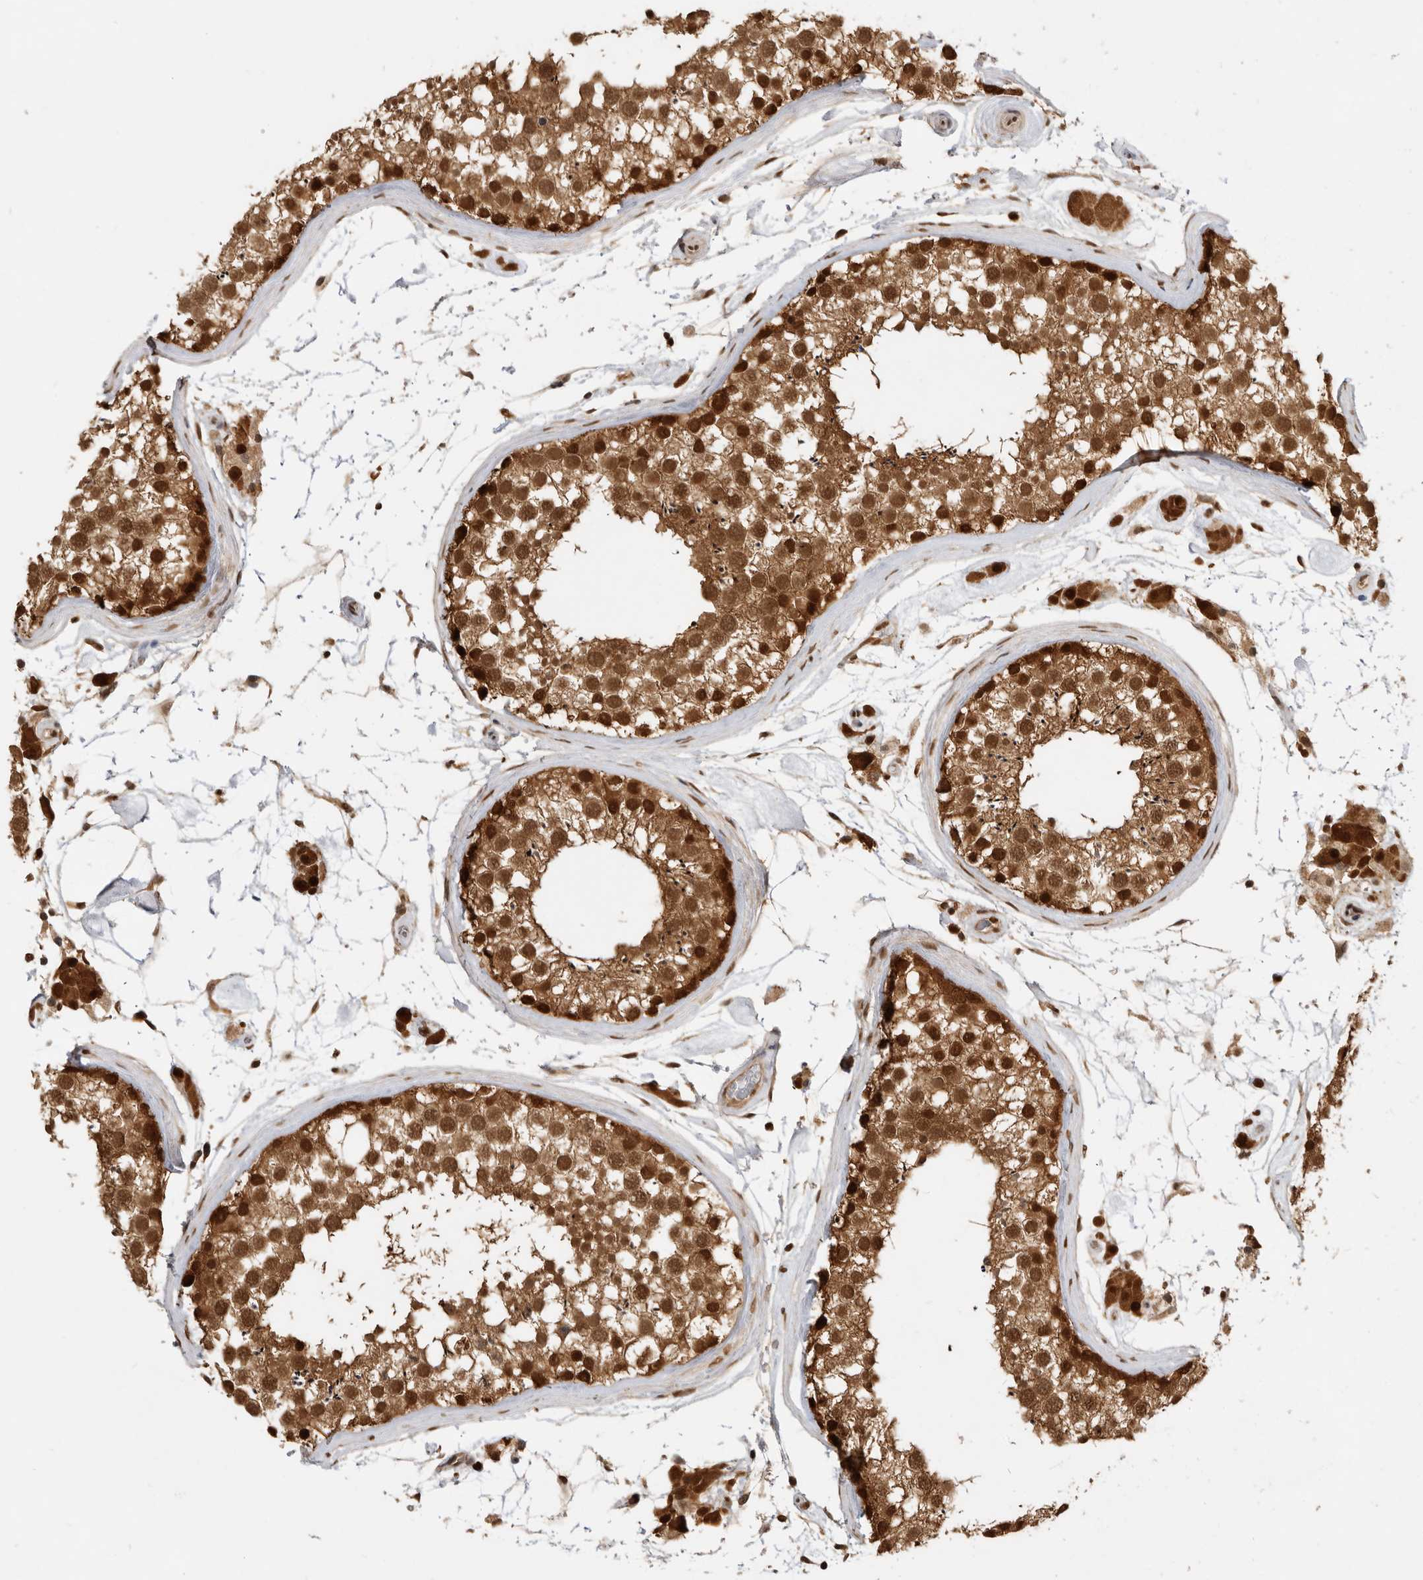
{"staining": {"intensity": "strong", "quantity": ">75%", "location": "cytoplasmic/membranous,nuclear"}, "tissue": "testis", "cell_type": "Cells in seminiferous ducts", "image_type": "normal", "snomed": [{"axis": "morphology", "description": "Normal tissue, NOS"}, {"axis": "topography", "description": "Testis"}], "caption": "Protein staining of unremarkable testis reveals strong cytoplasmic/membranous,nuclear positivity in about >75% of cells in seminiferous ducts.", "gene": "ADPRS", "patient": {"sex": "male", "age": 46}}